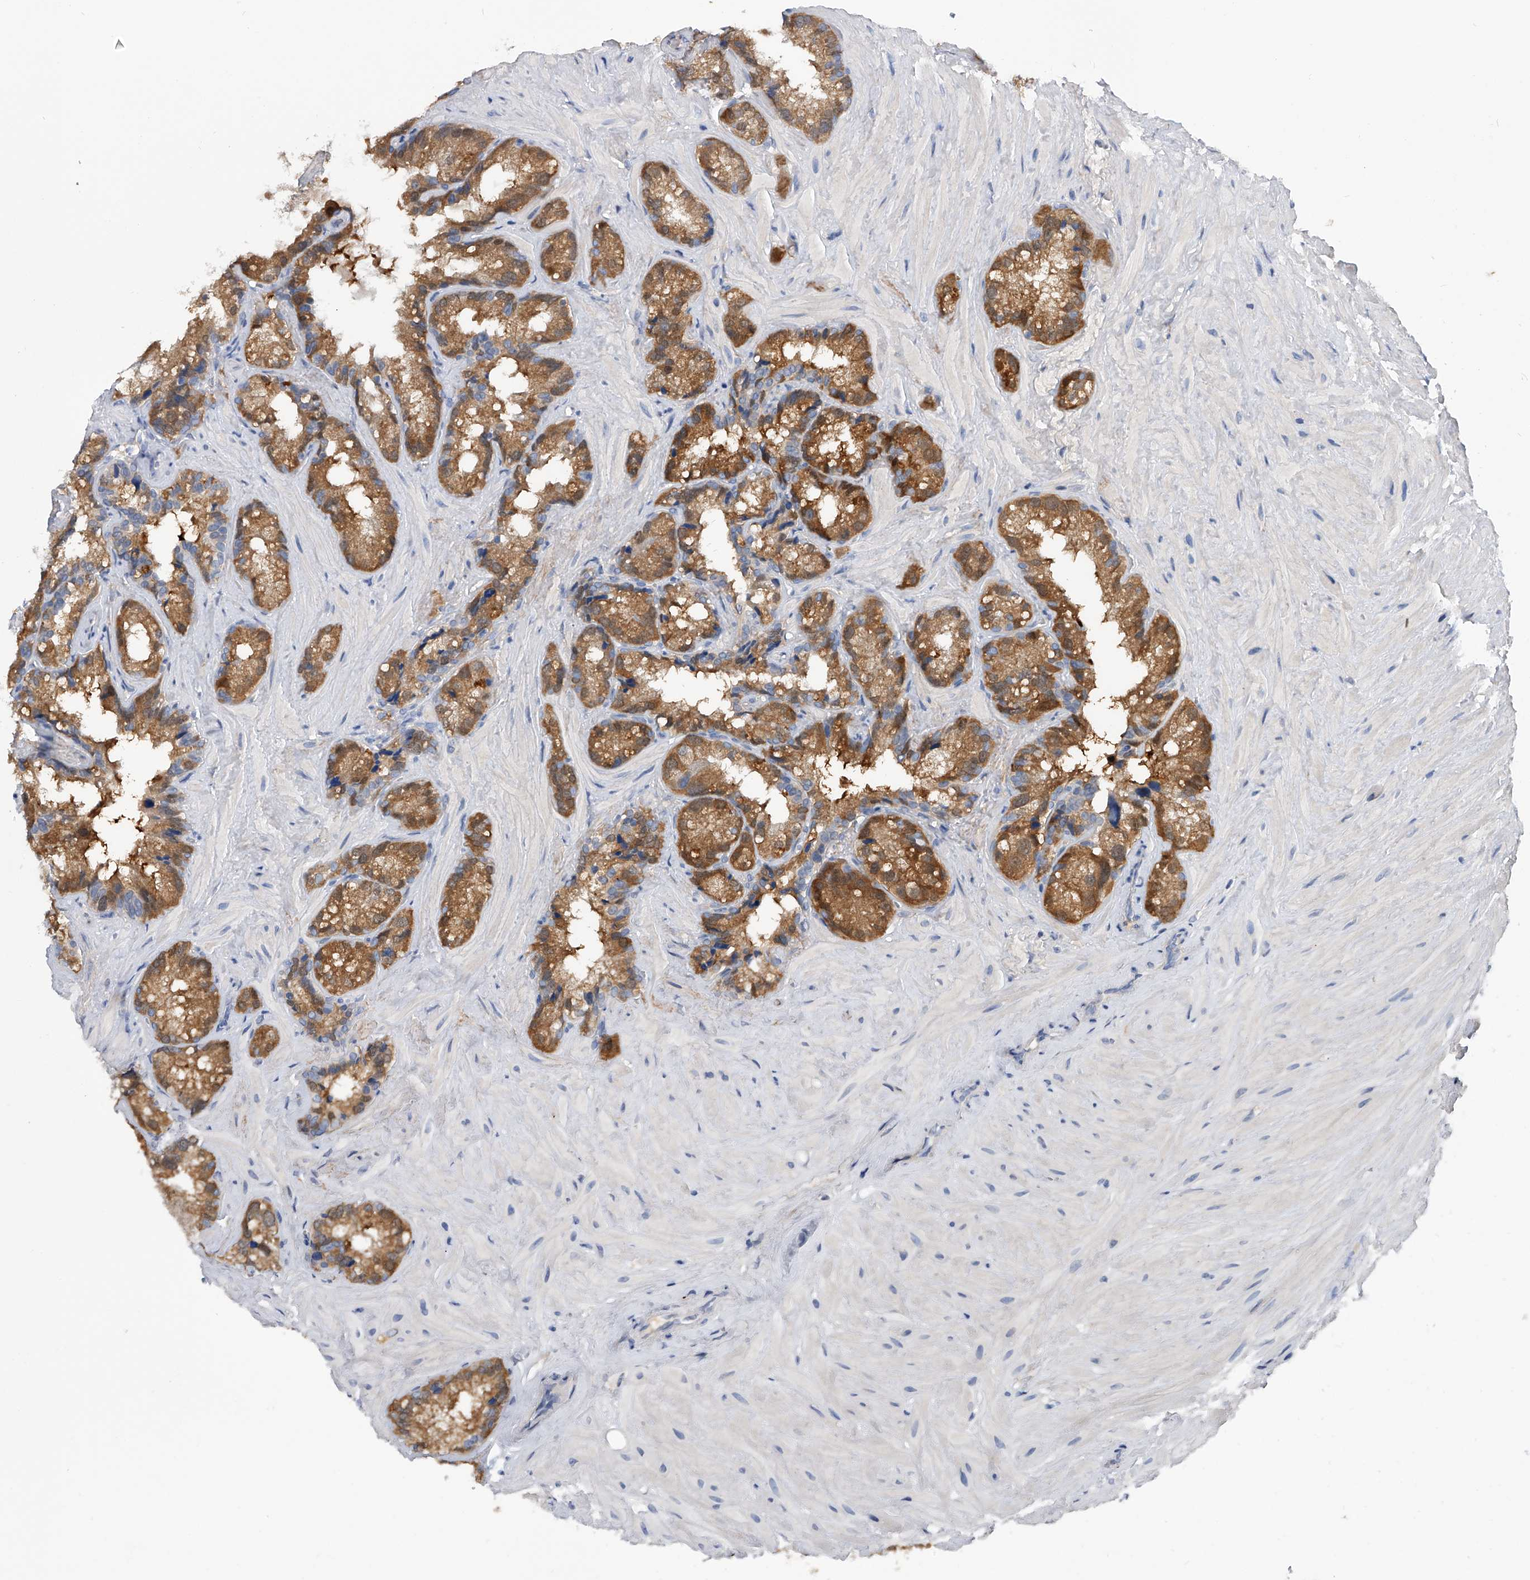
{"staining": {"intensity": "moderate", "quantity": ">75%", "location": "cytoplasmic/membranous"}, "tissue": "seminal vesicle", "cell_type": "Glandular cells", "image_type": "normal", "snomed": [{"axis": "morphology", "description": "Normal tissue, NOS"}, {"axis": "topography", "description": "Prostate"}, {"axis": "topography", "description": "Seminal veicle"}], "caption": "Immunohistochemical staining of unremarkable human seminal vesicle displays moderate cytoplasmic/membranous protein positivity in about >75% of glandular cells.", "gene": "PGM3", "patient": {"sex": "male", "age": 68}}